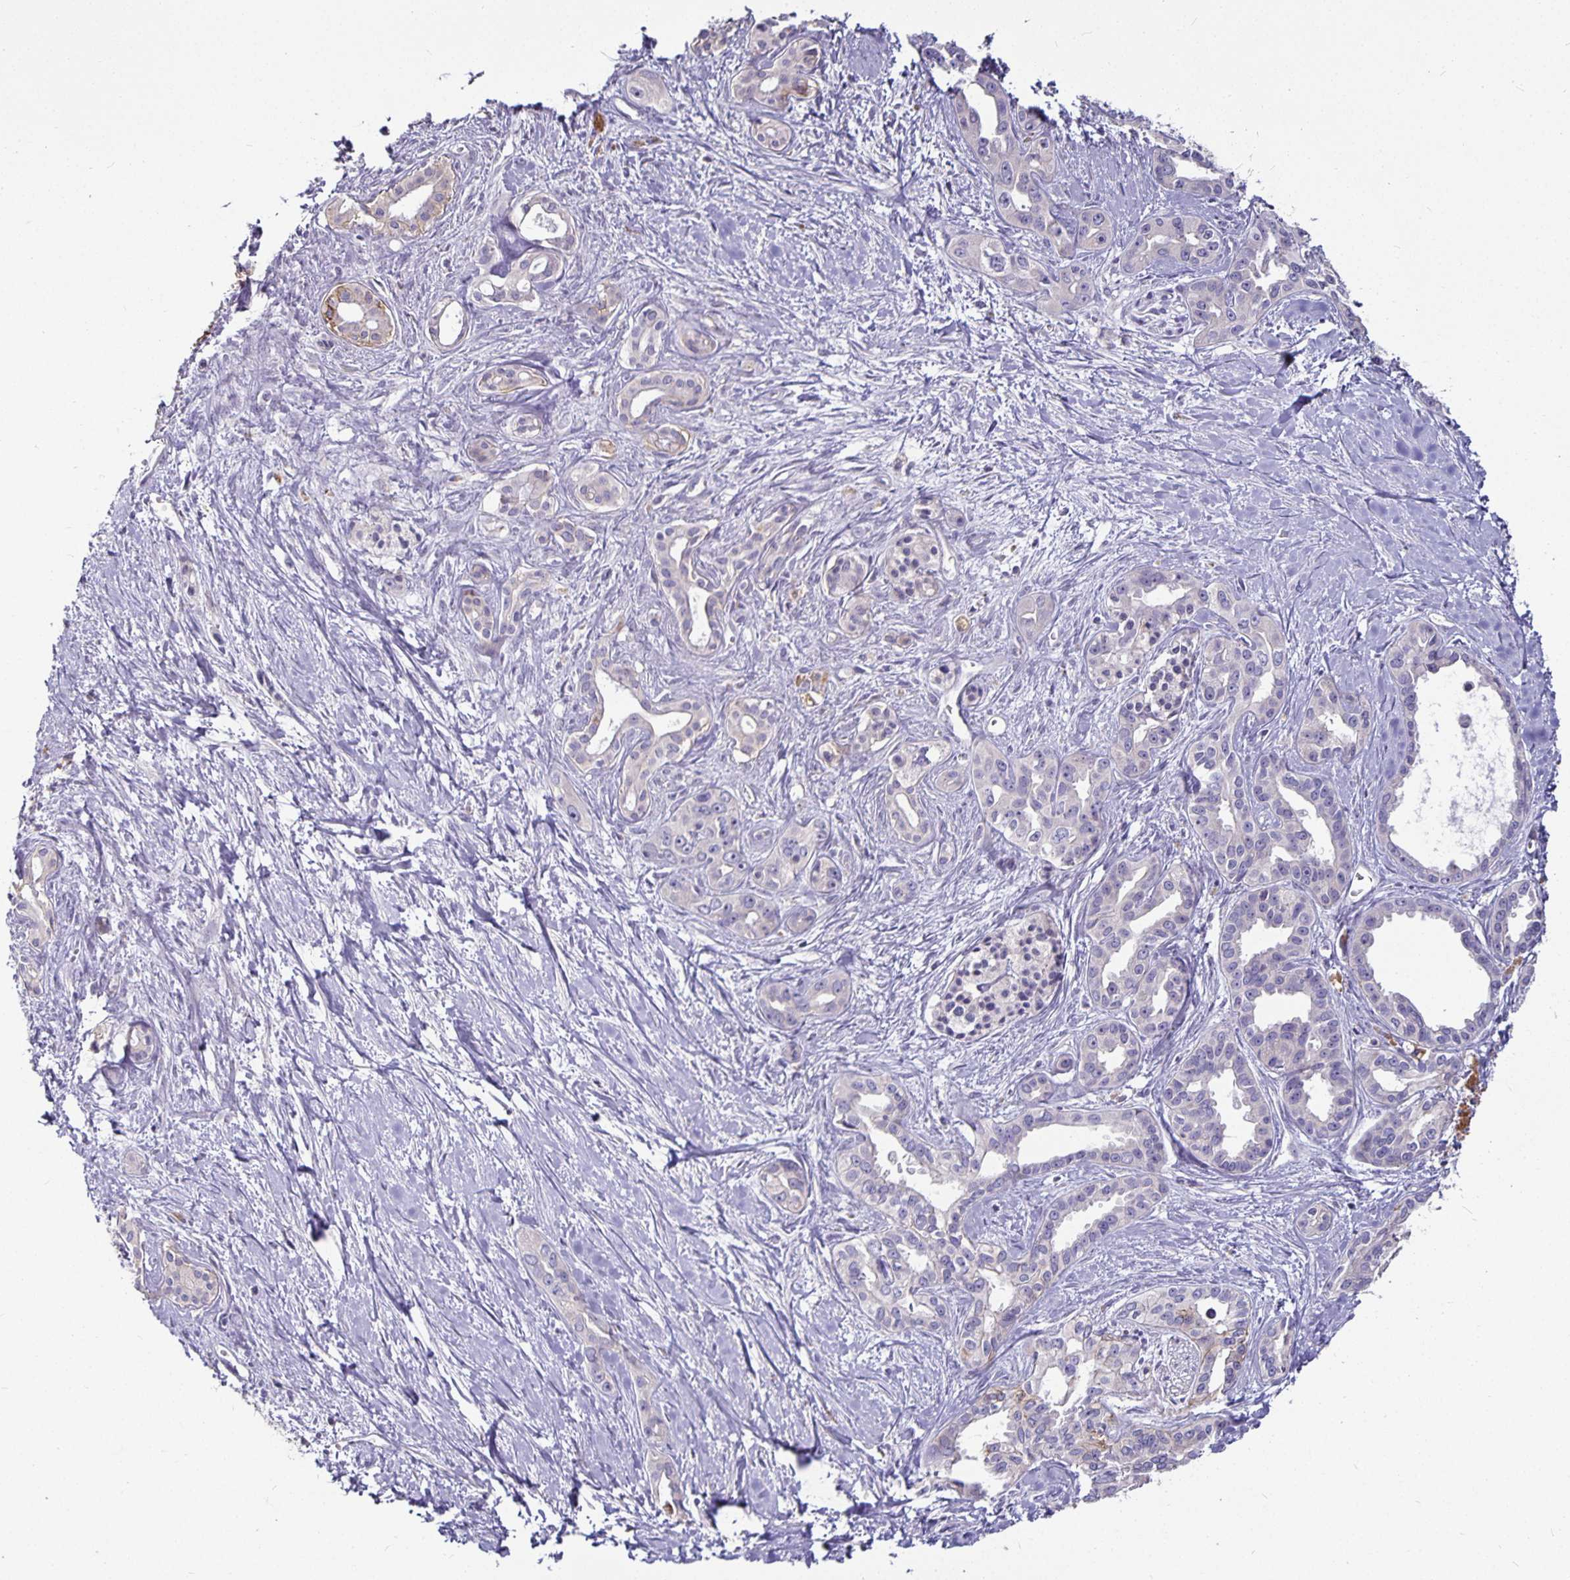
{"staining": {"intensity": "negative", "quantity": "none", "location": "none"}, "tissue": "pancreatic cancer", "cell_type": "Tumor cells", "image_type": "cancer", "snomed": [{"axis": "morphology", "description": "Adenocarcinoma, NOS"}, {"axis": "topography", "description": "Pancreas"}], "caption": "Tumor cells show no significant positivity in adenocarcinoma (pancreatic).", "gene": "CA12", "patient": {"sex": "female", "age": 50}}